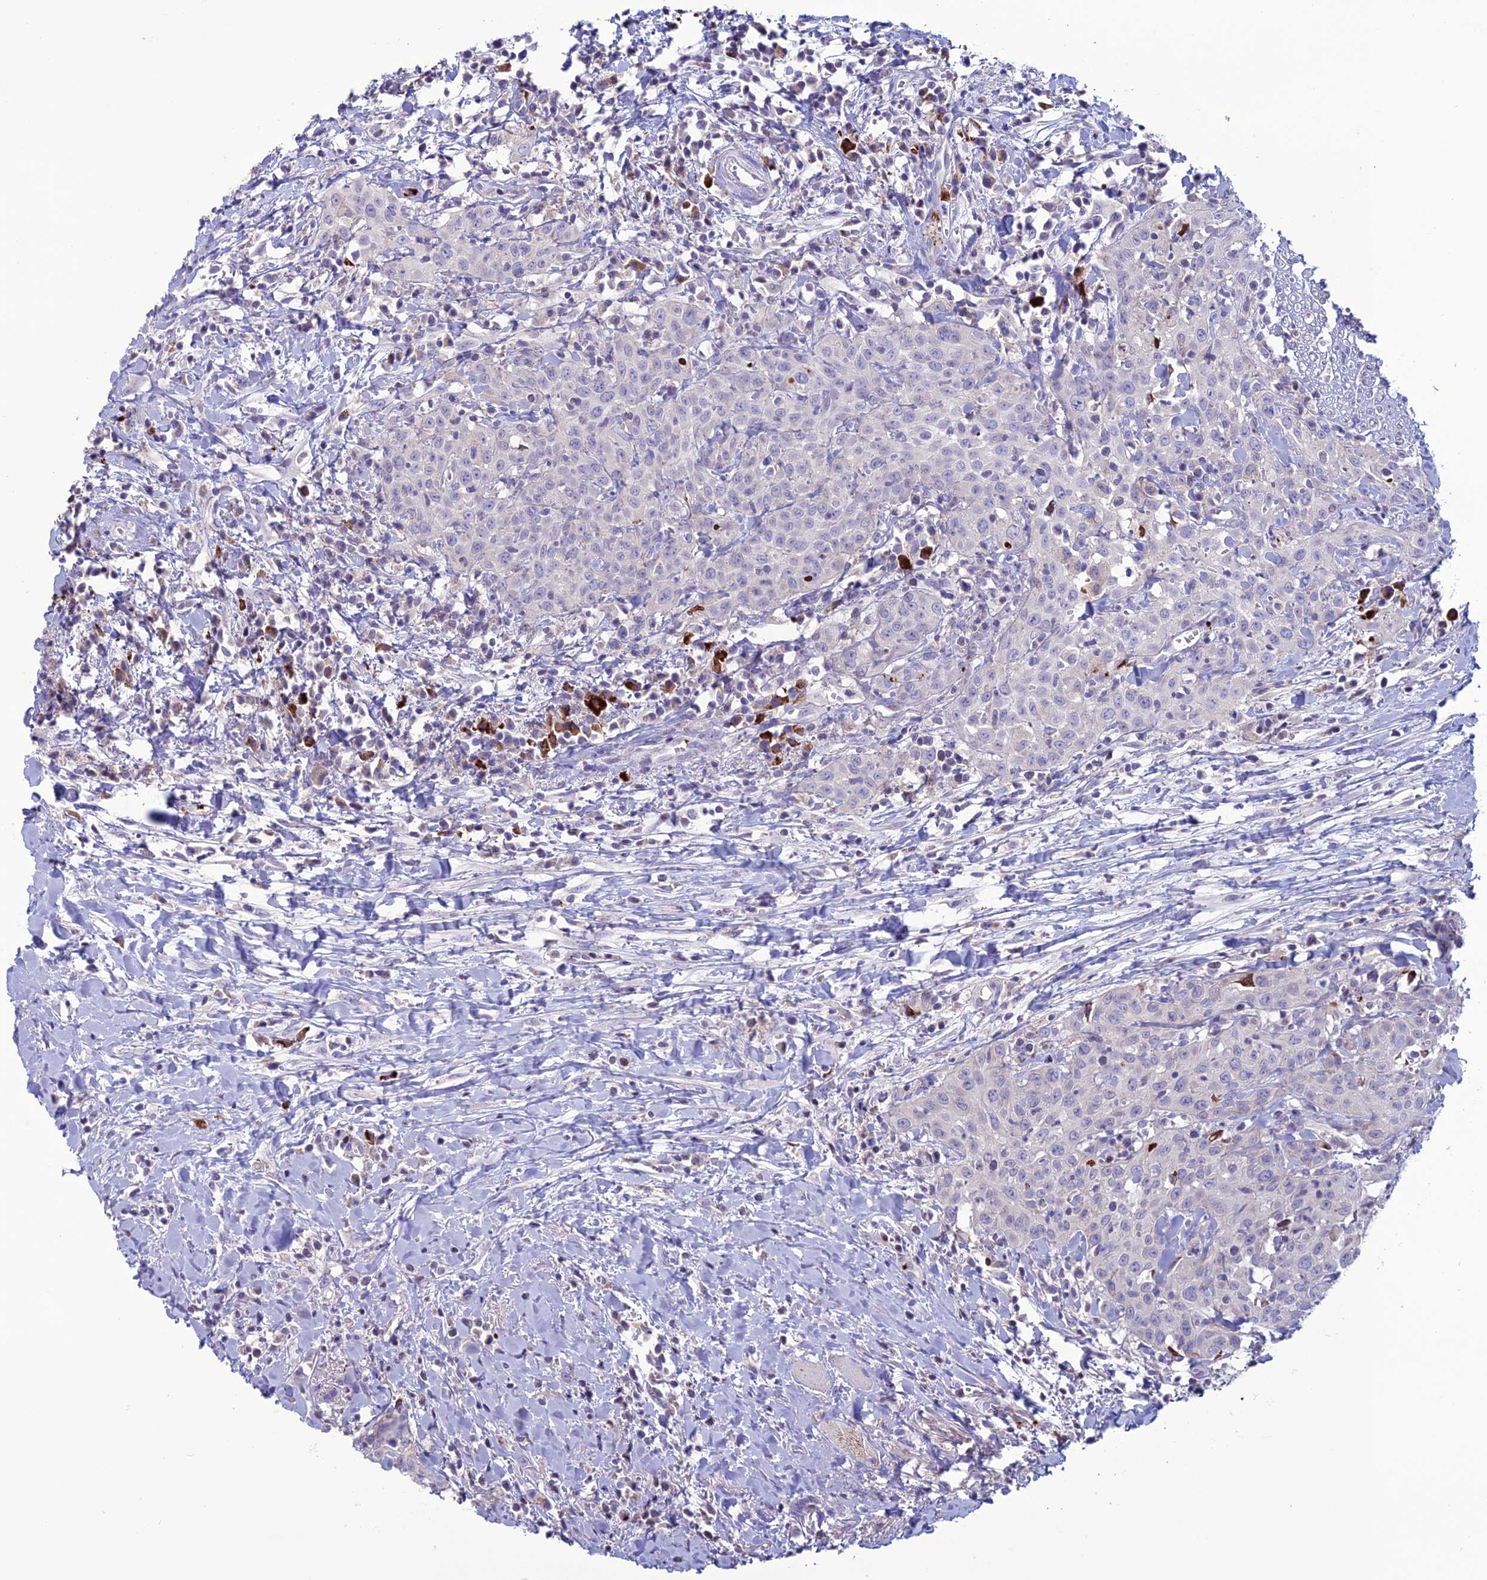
{"staining": {"intensity": "weak", "quantity": "<25%", "location": "cytoplasmic/membranous"}, "tissue": "head and neck cancer", "cell_type": "Tumor cells", "image_type": "cancer", "snomed": [{"axis": "morphology", "description": "Squamous cell carcinoma, NOS"}, {"axis": "topography", "description": "Head-Neck"}], "caption": "DAB (3,3'-diaminobenzidine) immunohistochemical staining of head and neck cancer reveals no significant positivity in tumor cells.", "gene": "C21orf140", "patient": {"sex": "female", "age": 70}}